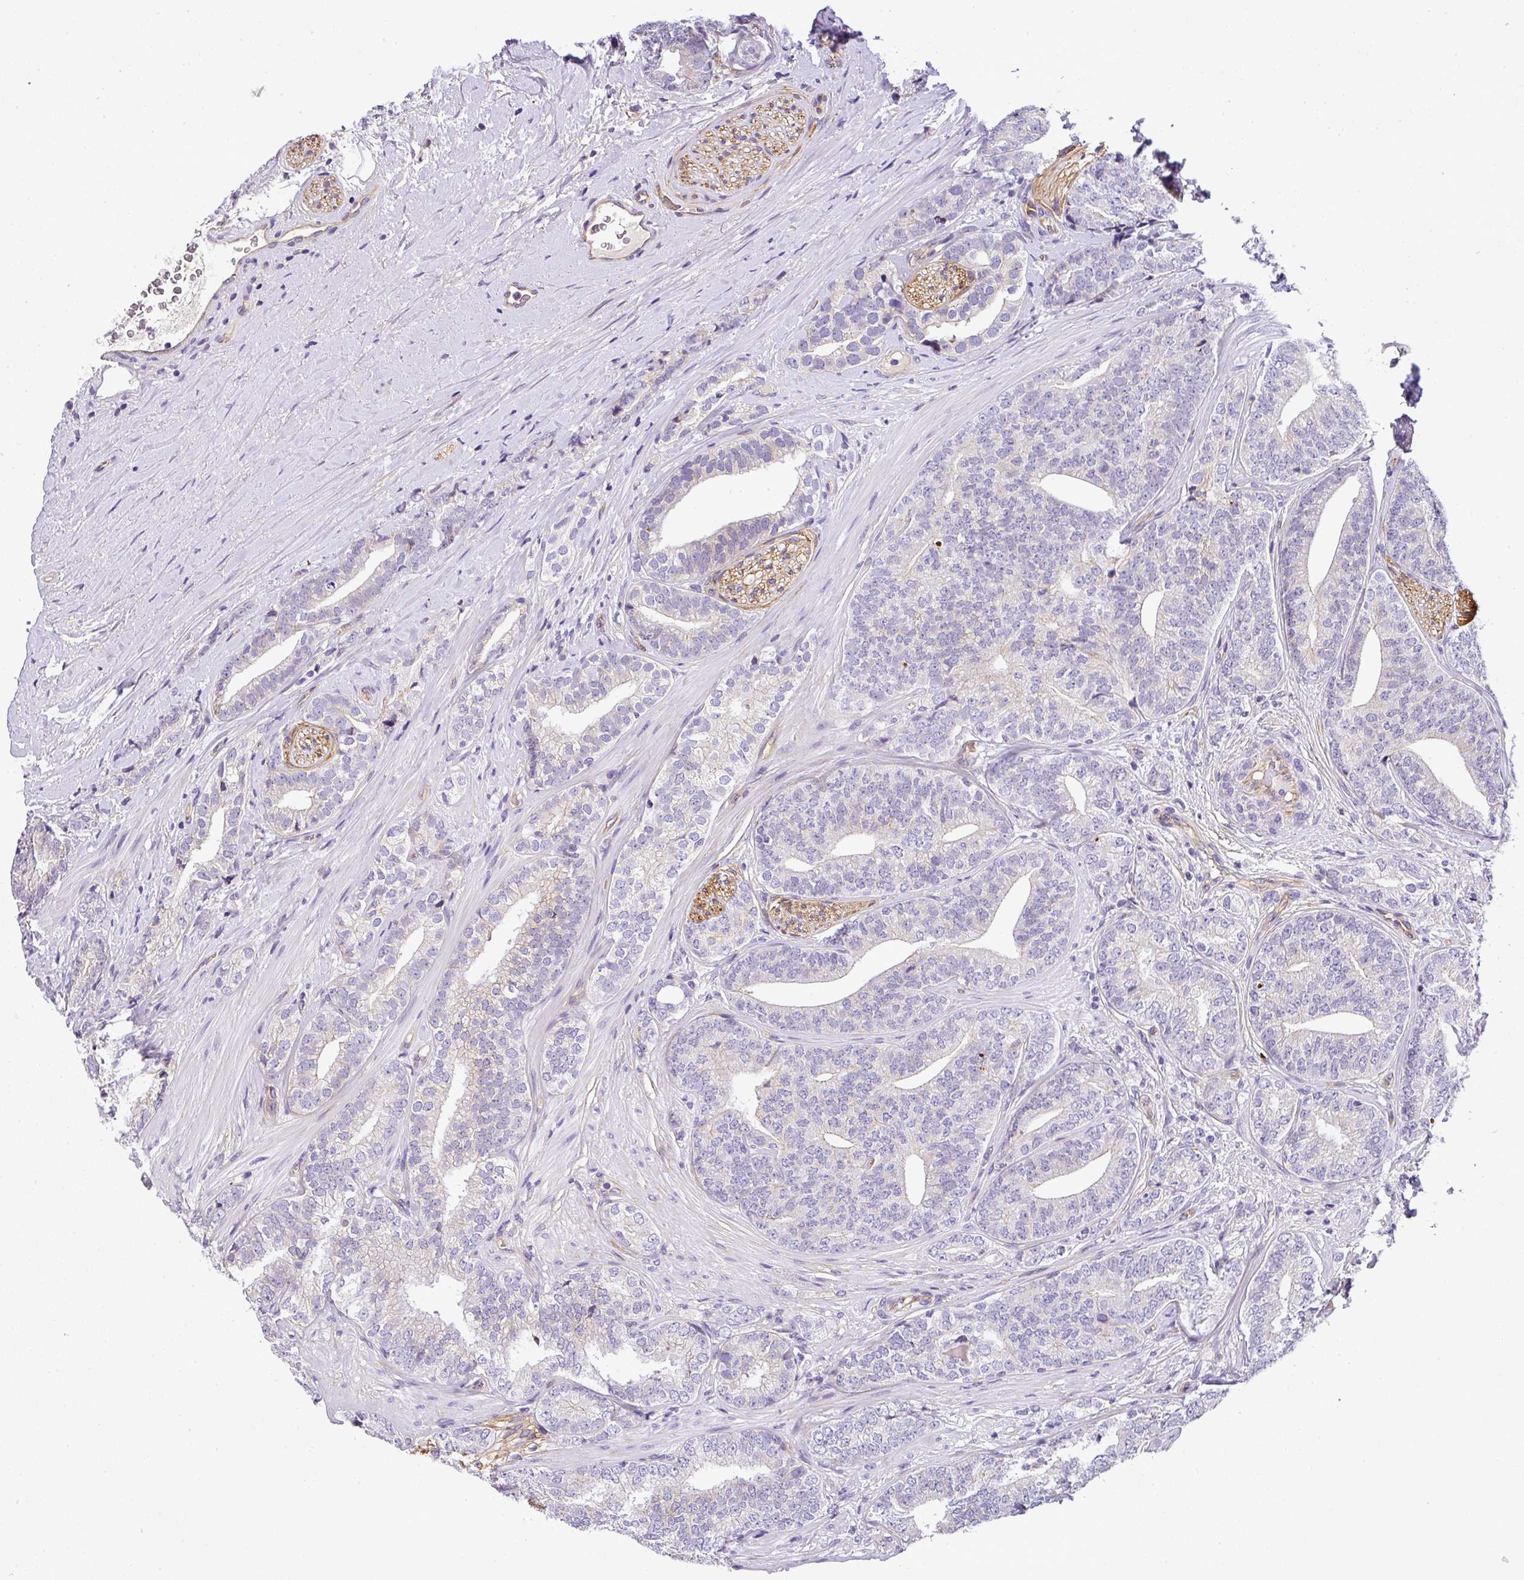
{"staining": {"intensity": "negative", "quantity": "none", "location": "none"}, "tissue": "prostate cancer", "cell_type": "Tumor cells", "image_type": "cancer", "snomed": [{"axis": "morphology", "description": "Adenocarcinoma, High grade"}, {"axis": "topography", "description": "Prostate"}], "caption": "Histopathology image shows no significant protein expression in tumor cells of prostate cancer.", "gene": "OR11H4", "patient": {"sex": "male", "age": 72}}